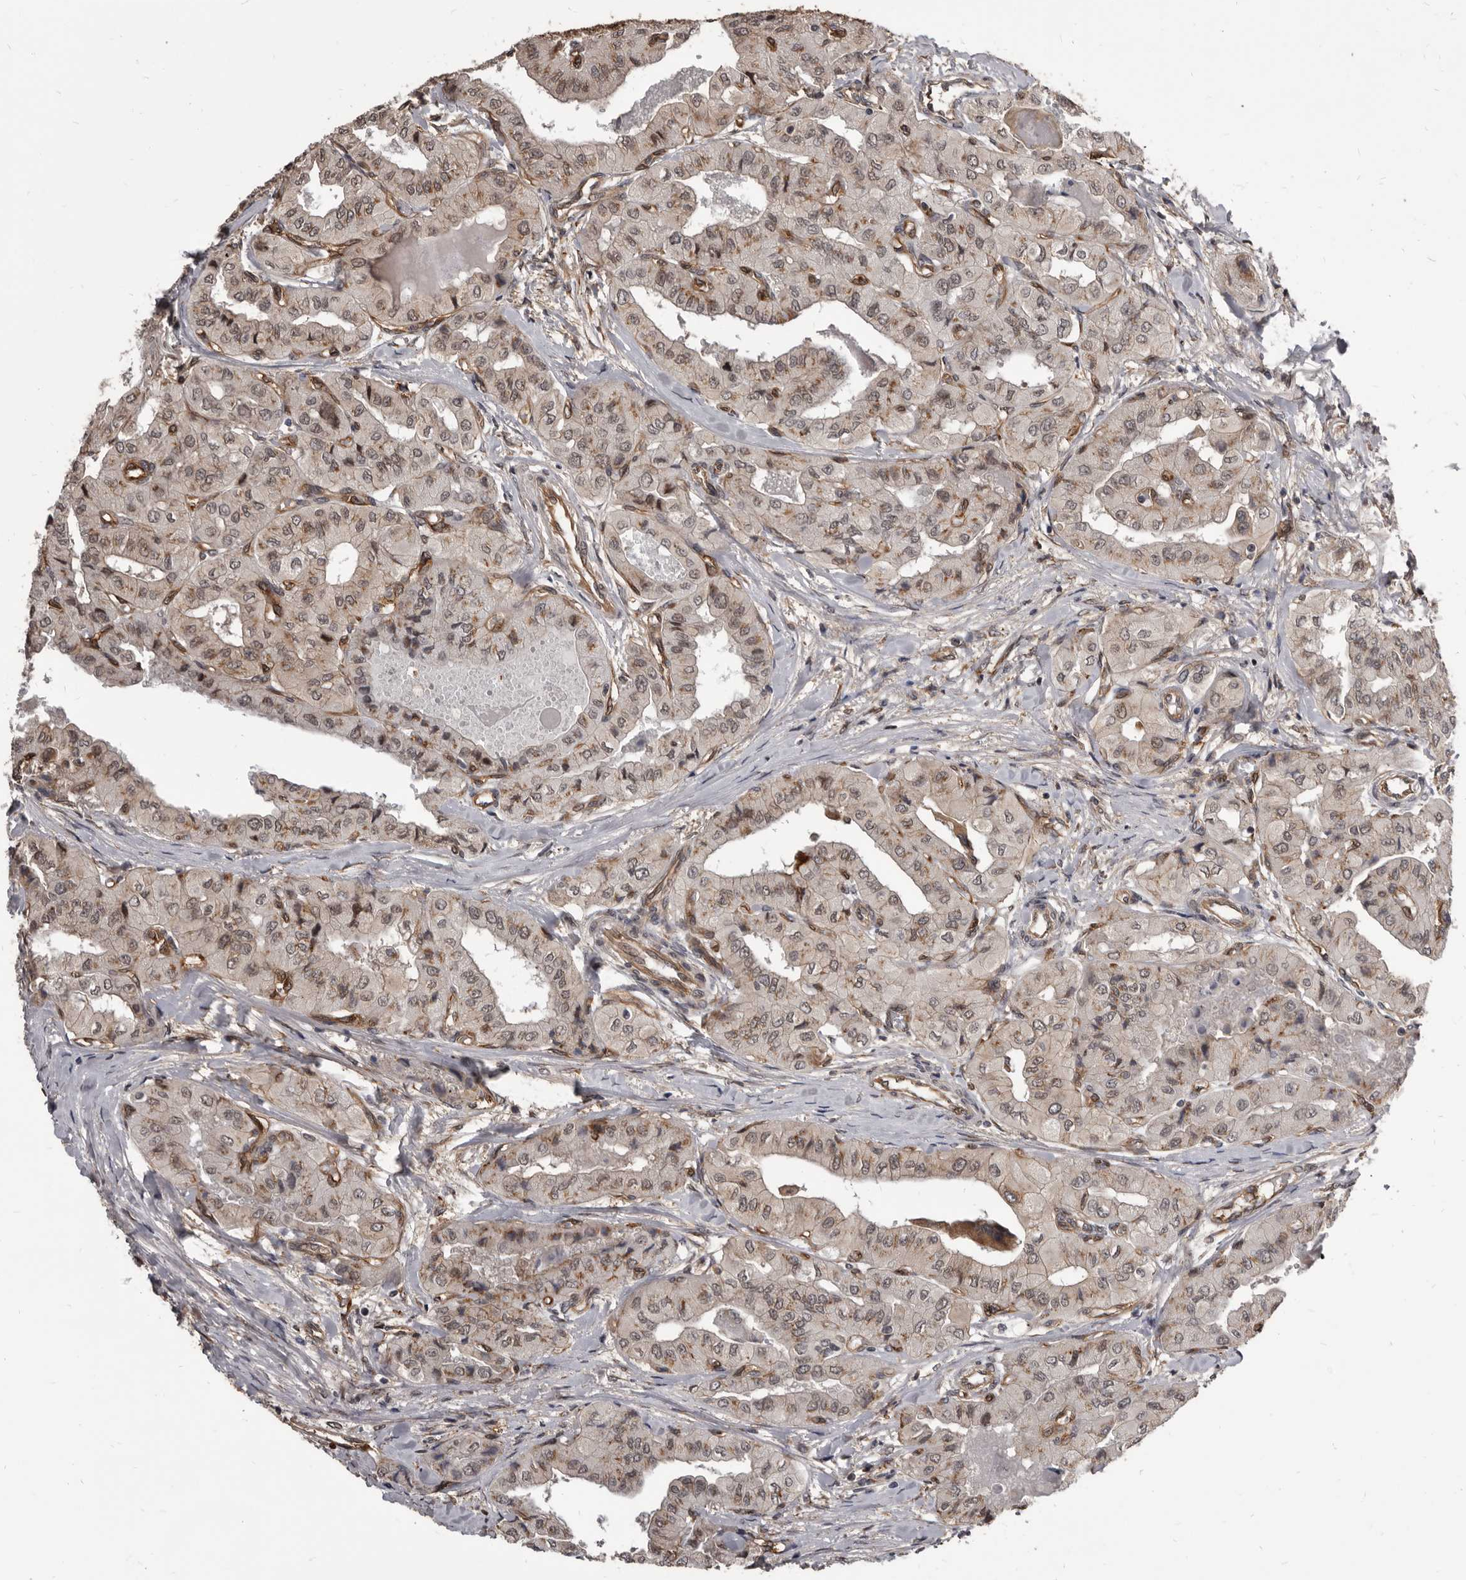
{"staining": {"intensity": "weak", "quantity": ">75%", "location": "cytoplasmic/membranous,nuclear"}, "tissue": "thyroid cancer", "cell_type": "Tumor cells", "image_type": "cancer", "snomed": [{"axis": "morphology", "description": "Papillary adenocarcinoma, NOS"}, {"axis": "topography", "description": "Thyroid gland"}], "caption": "This is an image of immunohistochemistry staining of thyroid cancer (papillary adenocarcinoma), which shows weak expression in the cytoplasmic/membranous and nuclear of tumor cells.", "gene": "ADAMTS20", "patient": {"sex": "female", "age": 59}}